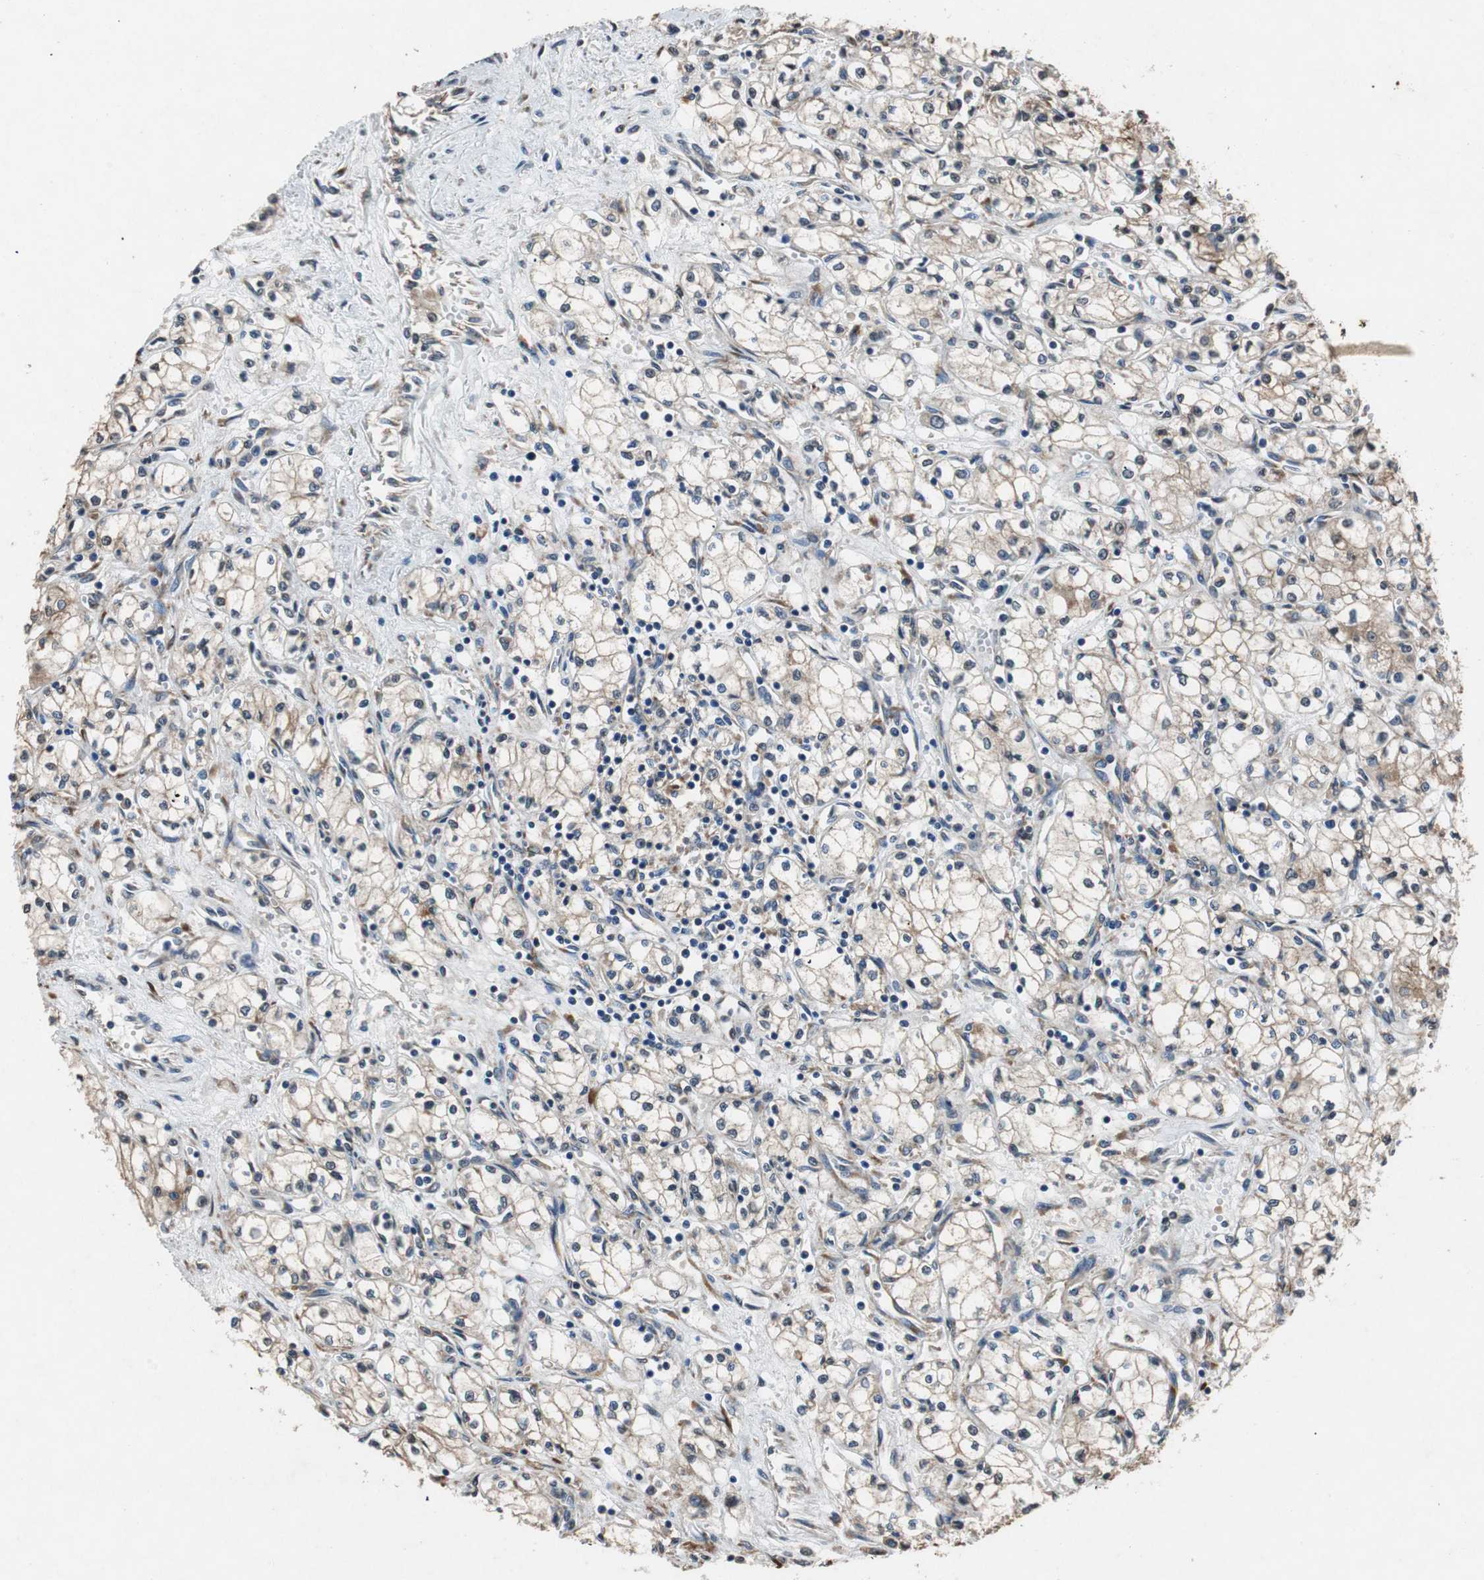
{"staining": {"intensity": "weak", "quantity": "<25%", "location": "cytoplasmic/membranous"}, "tissue": "renal cancer", "cell_type": "Tumor cells", "image_type": "cancer", "snomed": [{"axis": "morphology", "description": "Normal tissue, NOS"}, {"axis": "morphology", "description": "Adenocarcinoma, NOS"}, {"axis": "topography", "description": "Kidney"}], "caption": "This is an immunohistochemistry (IHC) photomicrograph of adenocarcinoma (renal). There is no positivity in tumor cells.", "gene": "RPL35", "patient": {"sex": "male", "age": 59}}